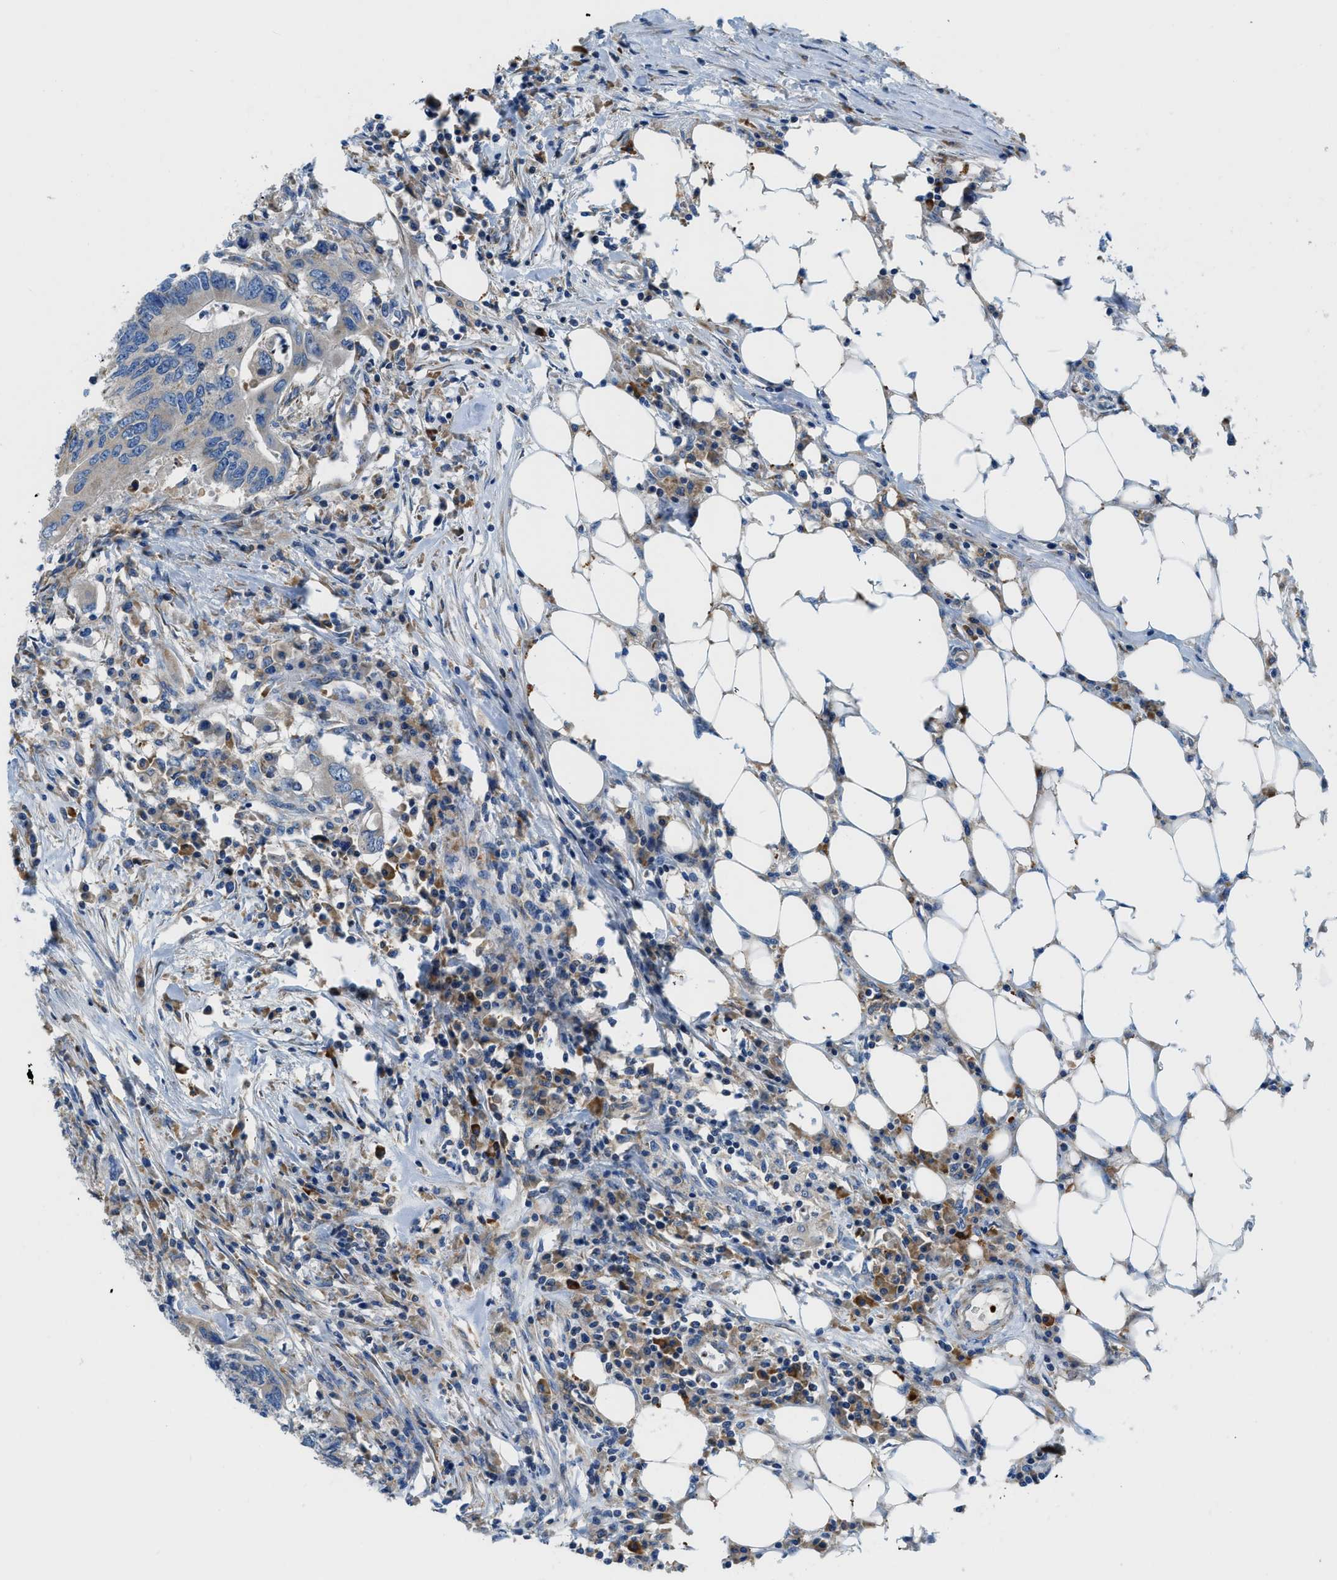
{"staining": {"intensity": "negative", "quantity": "none", "location": "none"}, "tissue": "colorectal cancer", "cell_type": "Tumor cells", "image_type": "cancer", "snomed": [{"axis": "morphology", "description": "Adenocarcinoma, NOS"}, {"axis": "topography", "description": "Colon"}], "caption": "Immunohistochemistry image of neoplastic tissue: colorectal cancer stained with DAB displays no significant protein positivity in tumor cells. (DAB (3,3'-diaminobenzidine) immunohistochemistry (IHC), high magnification).", "gene": "ZNF831", "patient": {"sex": "male", "age": 71}}